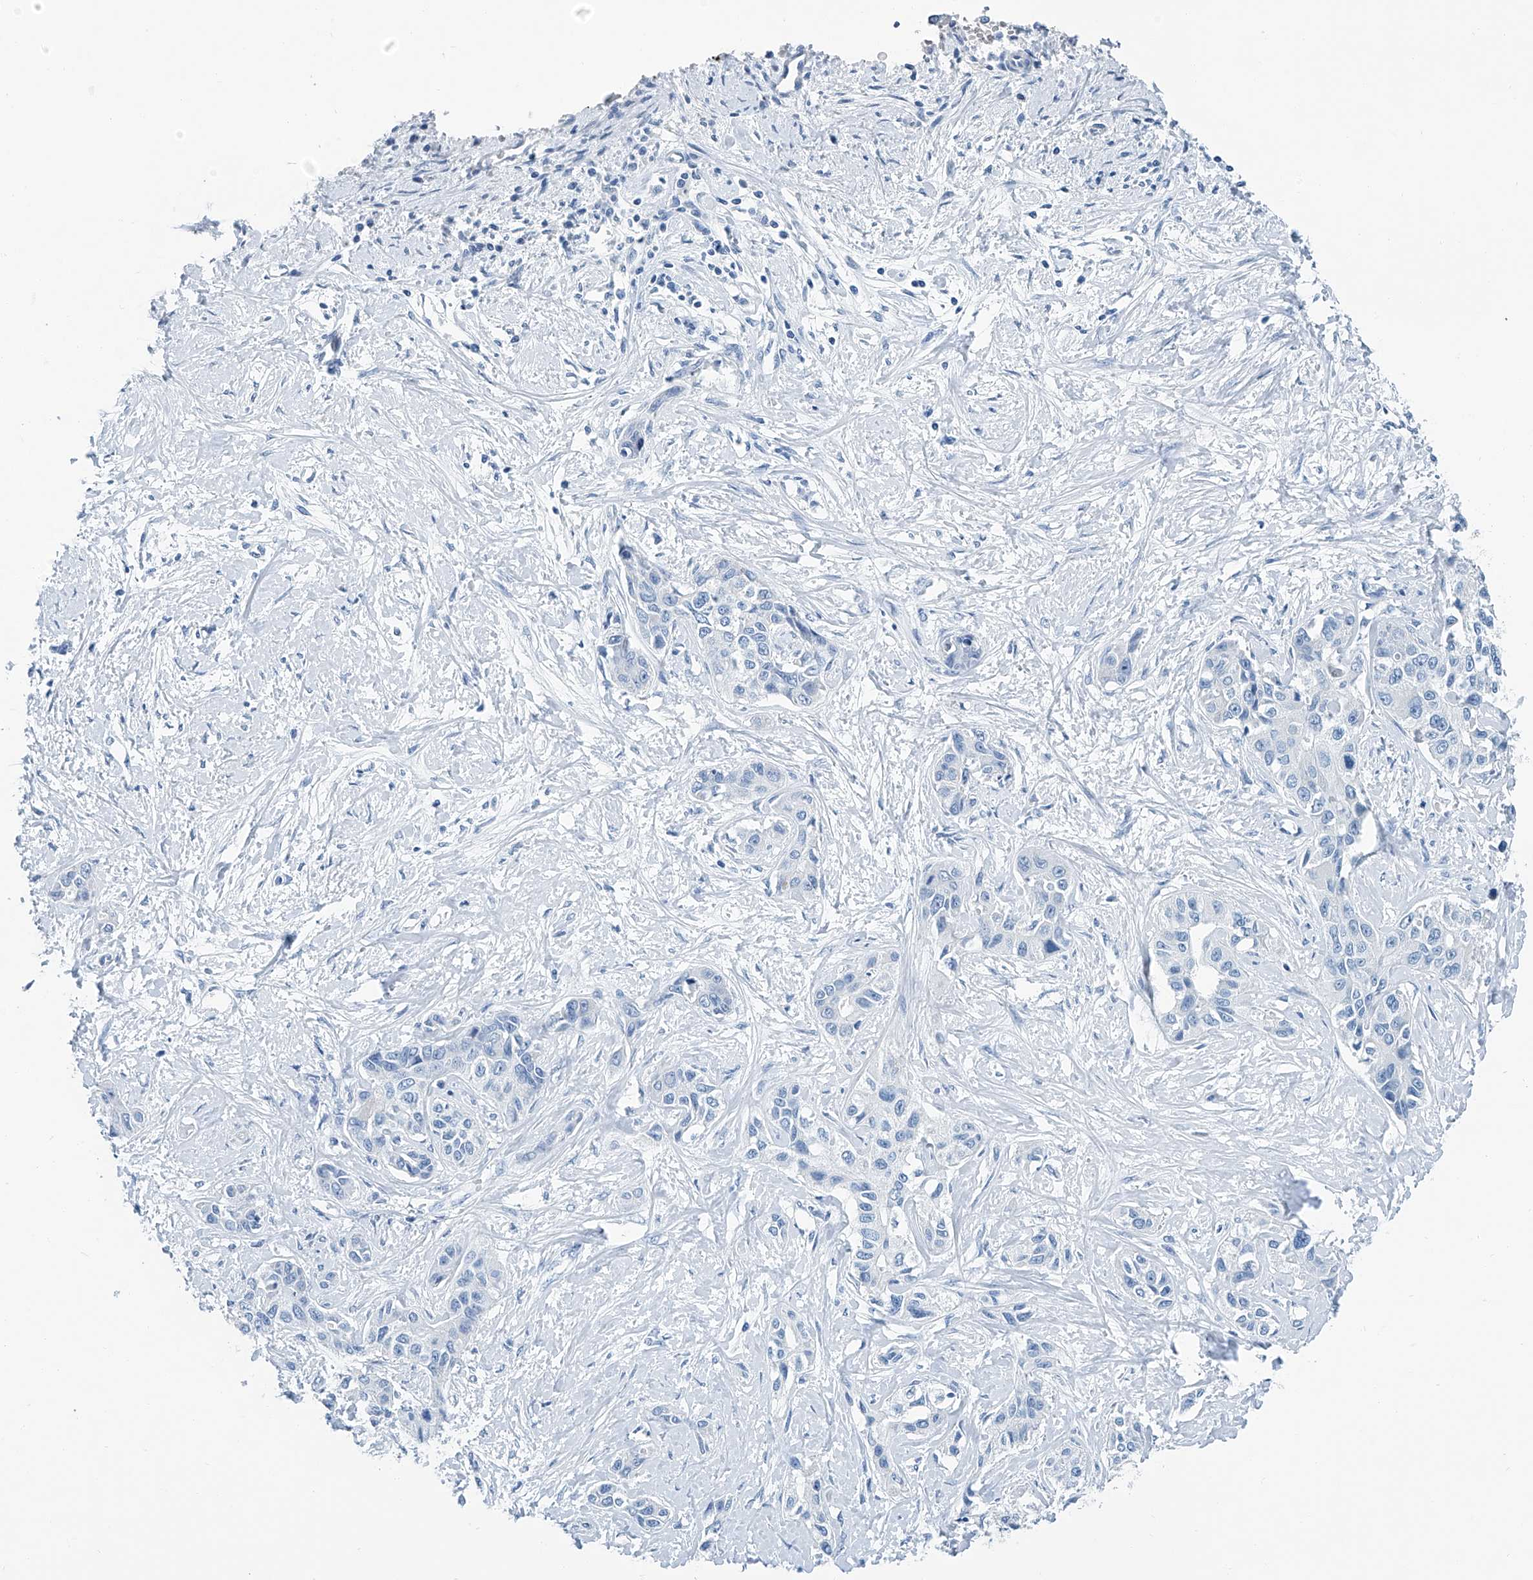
{"staining": {"intensity": "negative", "quantity": "none", "location": "none"}, "tissue": "liver cancer", "cell_type": "Tumor cells", "image_type": "cancer", "snomed": [{"axis": "morphology", "description": "Cholangiocarcinoma"}, {"axis": "topography", "description": "Liver"}], "caption": "Immunohistochemistry (IHC) histopathology image of cholangiocarcinoma (liver) stained for a protein (brown), which shows no expression in tumor cells.", "gene": "CYP2A7", "patient": {"sex": "male", "age": 59}}